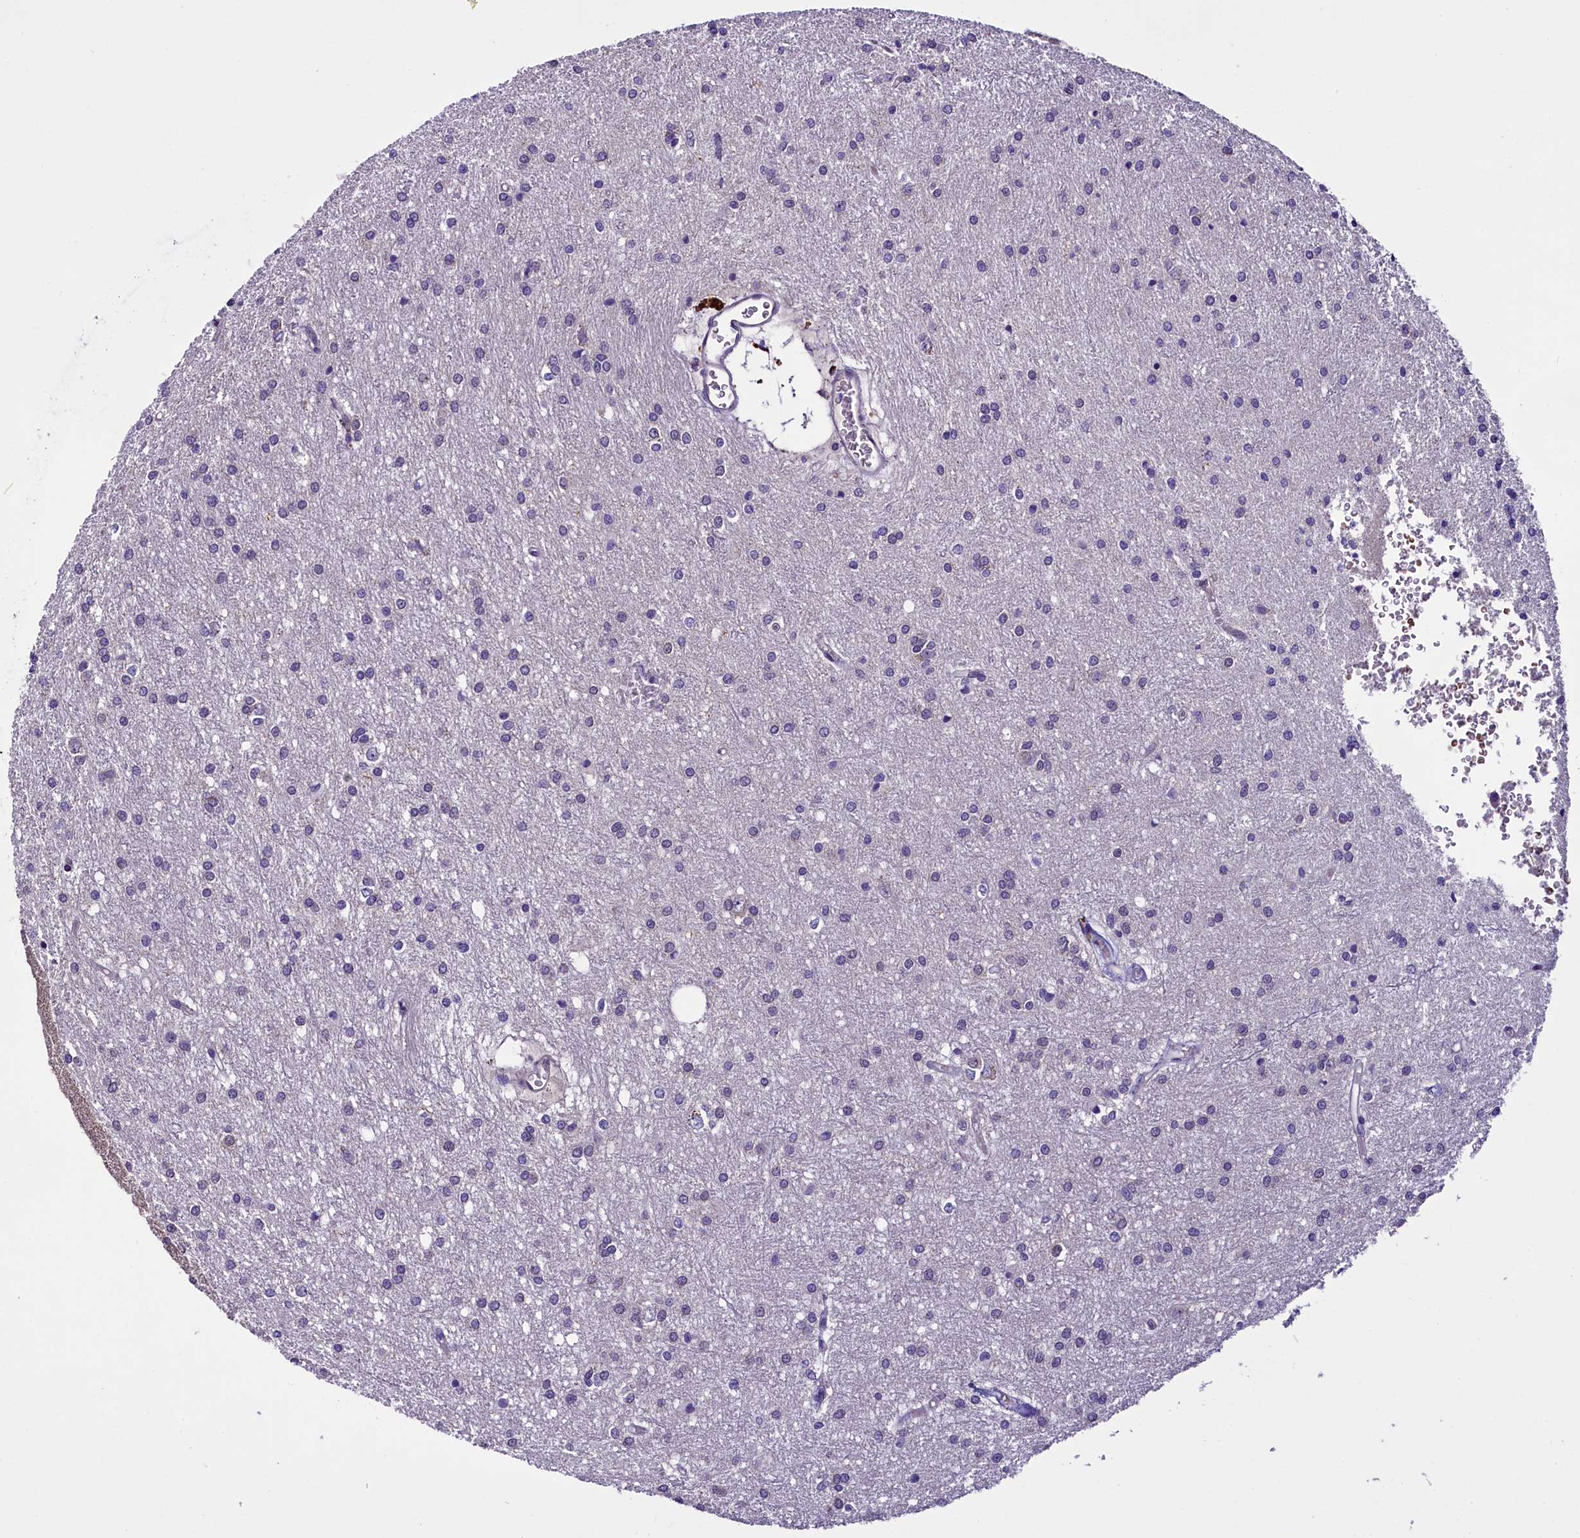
{"staining": {"intensity": "negative", "quantity": "none", "location": "none"}, "tissue": "glioma", "cell_type": "Tumor cells", "image_type": "cancer", "snomed": [{"axis": "morphology", "description": "Glioma, malignant, High grade"}, {"axis": "topography", "description": "Brain"}], "caption": "Photomicrograph shows no significant protein positivity in tumor cells of malignant high-grade glioma. (Brightfield microscopy of DAB immunohistochemistry (IHC) at high magnification).", "gene": "C9orf40", "patient": {"sex": "female", "age": 50}}